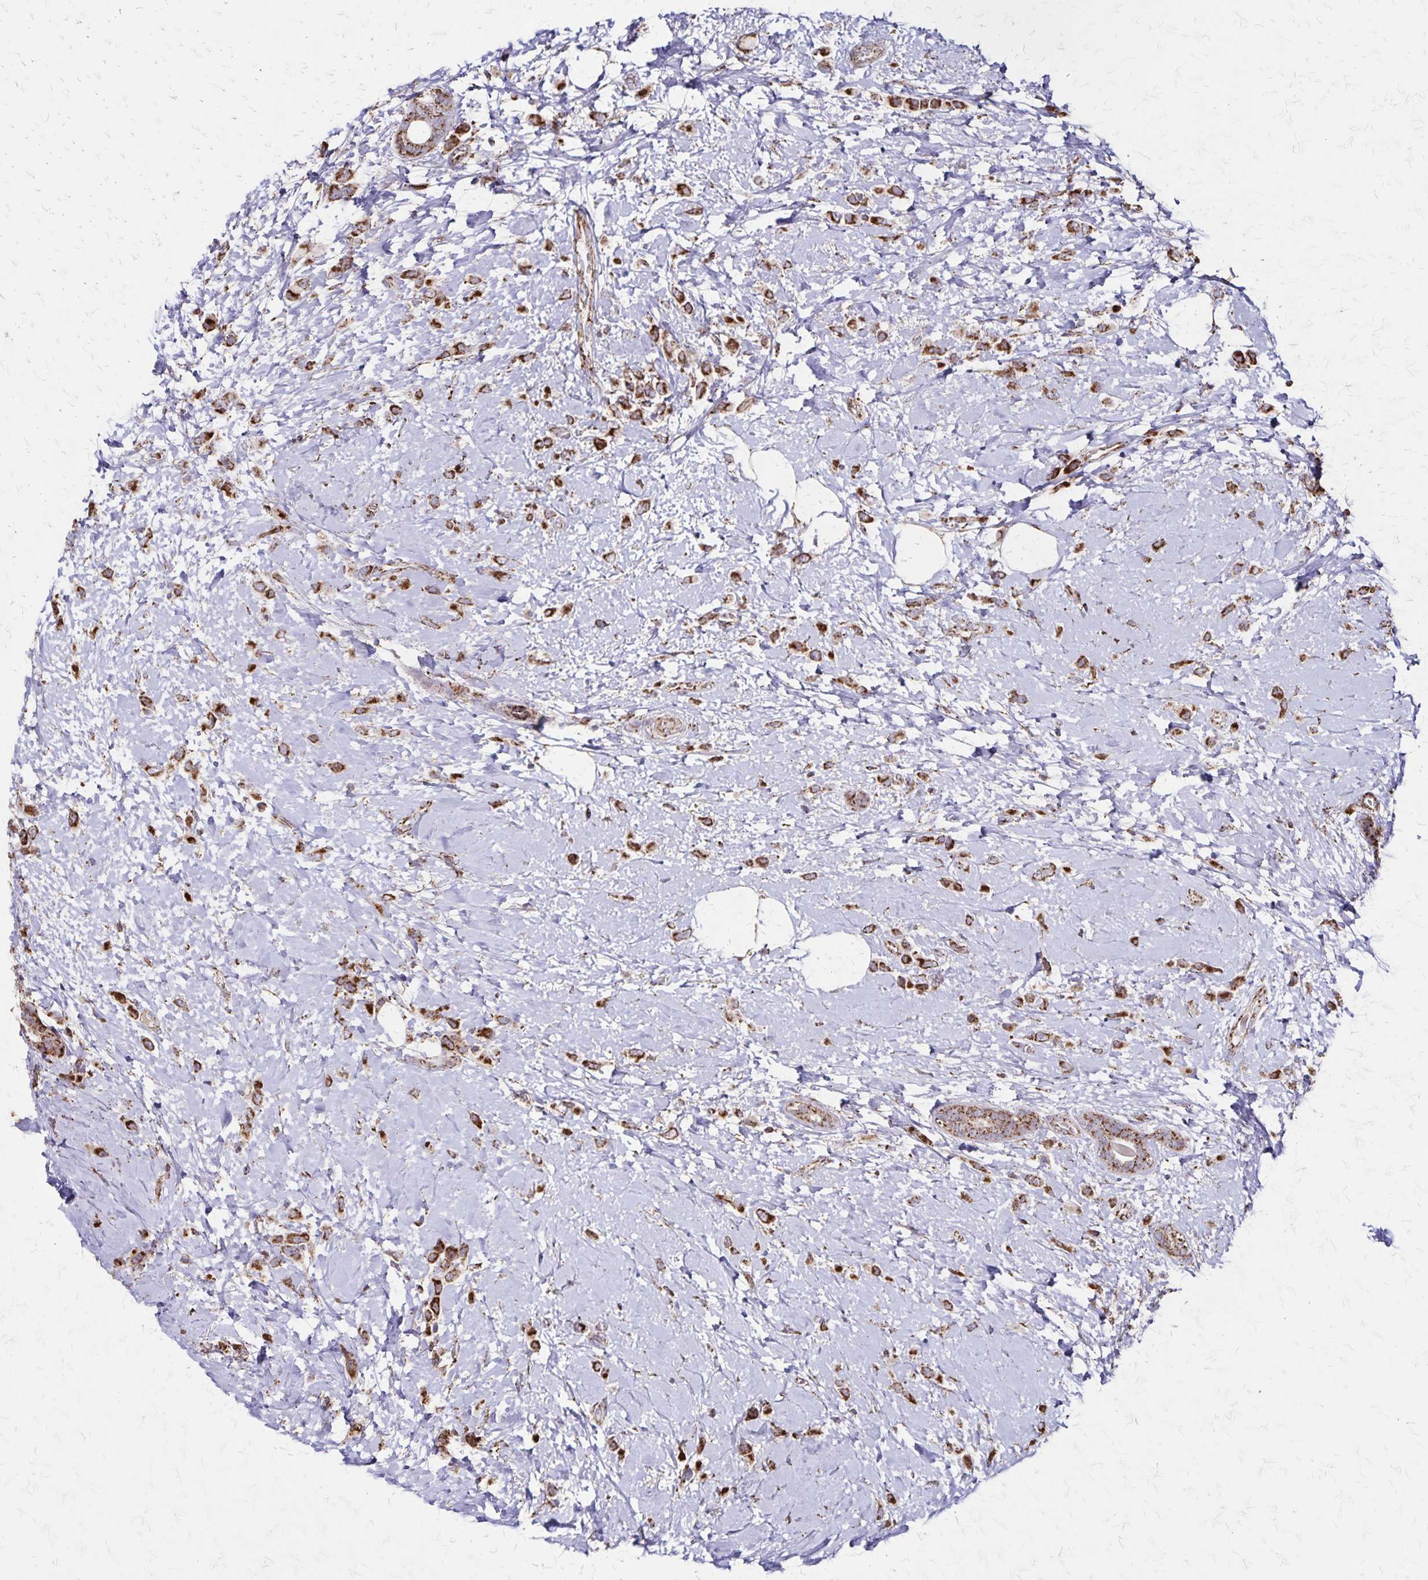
{"staining": {"intensity": "strong", "quantity": ">75%", "location": "cytoplasmic/membranous"}, "tissue": "breast cancer", "cell_type": "Tumor cells", "image_type": "cancer", "snomed": [{"axis": "morphology", "description": "Lobular carcinoma"}, {"axis": "topography", "description": "Breast"}], "caption": "Immunohistochemistry (IHC) histopathology image of neoplastic tissue: human breast cancer (lobular carcinoma) stained using immunohistochemistry displays high levels of strong protein expression localized specifically in the cytoplasmic/membranous of tumor cells, appearing as a cytoplasmic/membranous brown color.", "gene": "NFS1", "patient": {"sex": "female", "age": 66}}